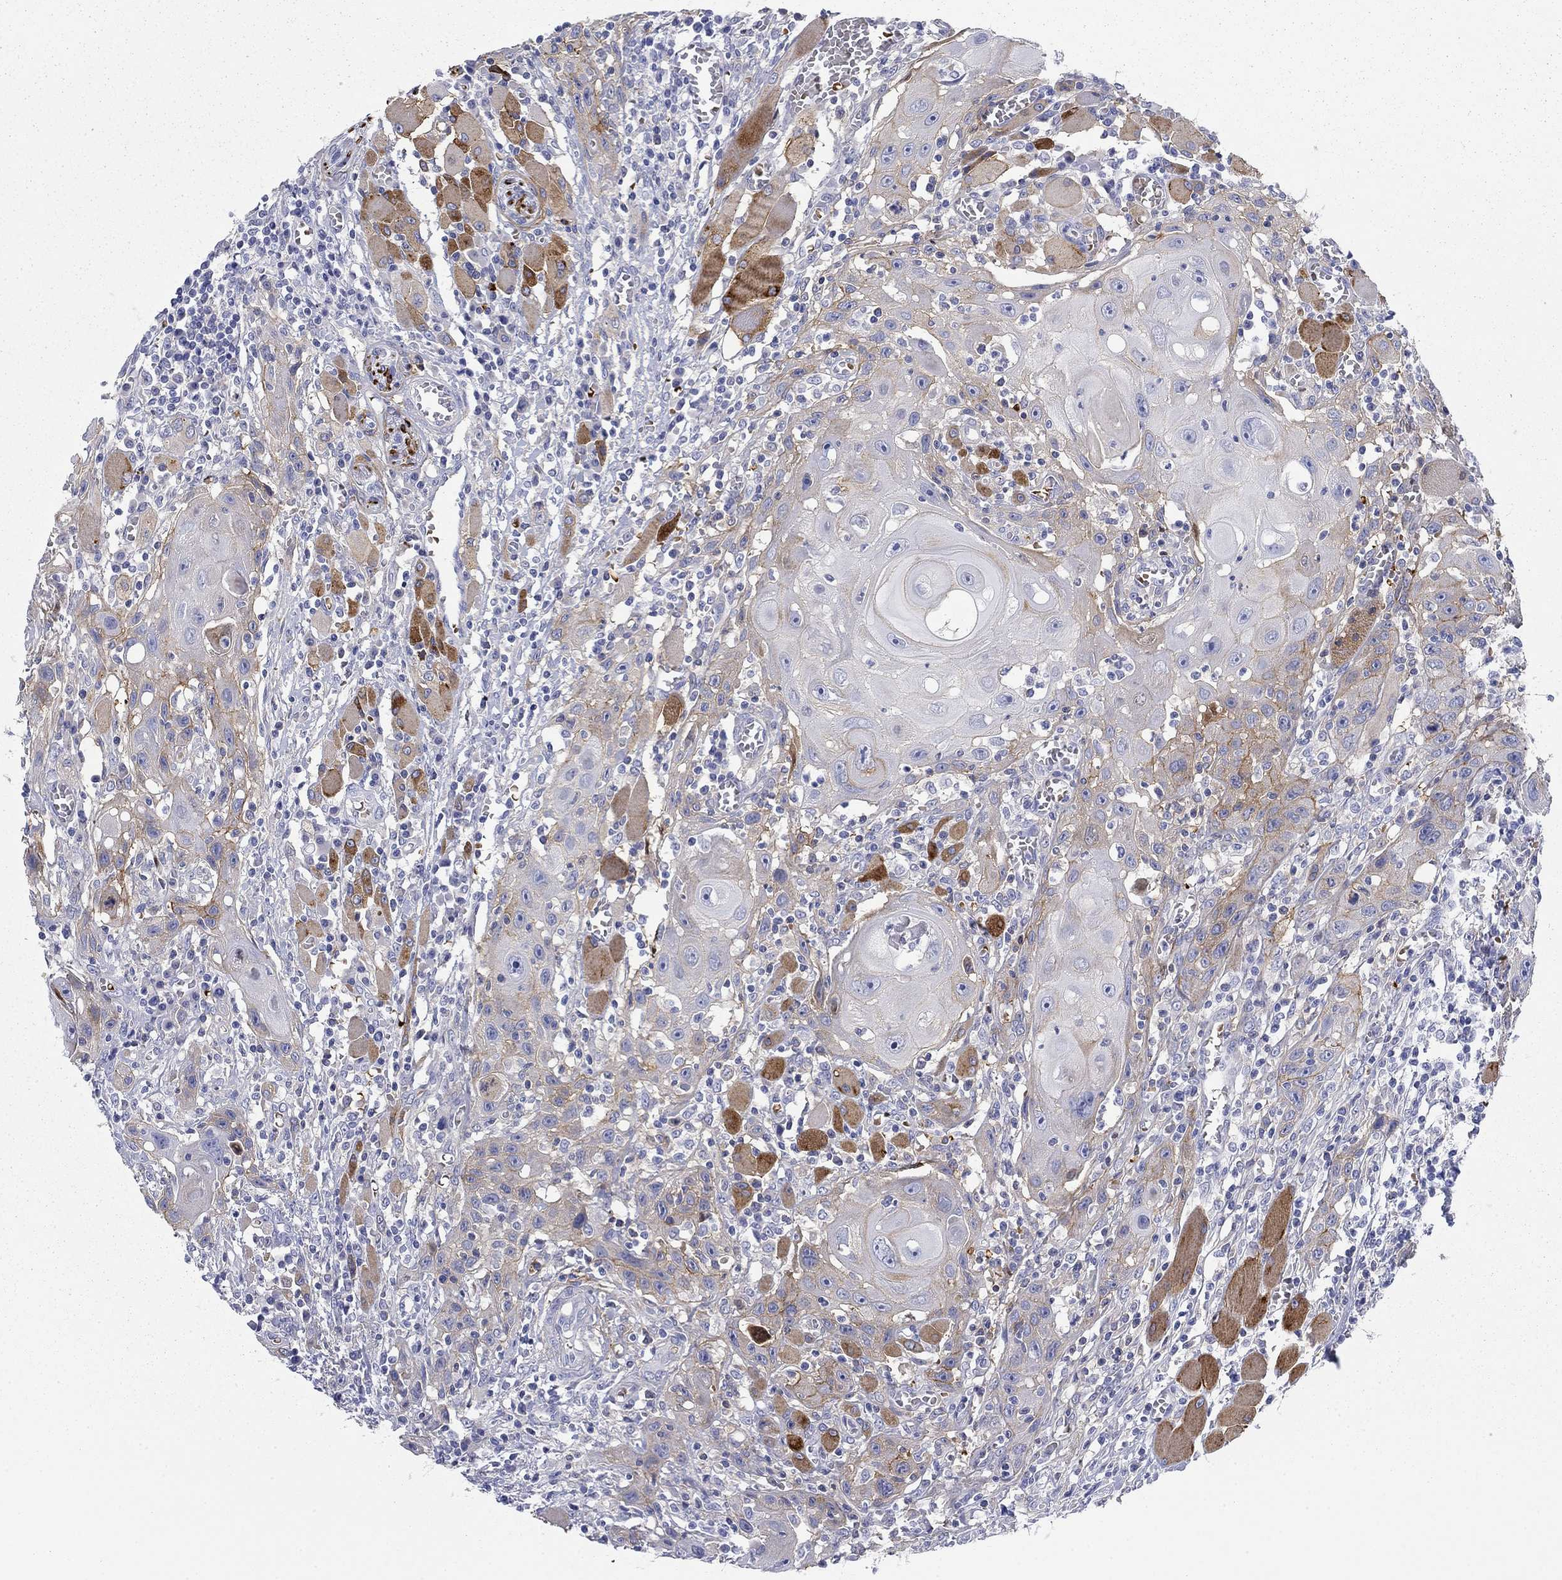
{"staining": {"intensity": "strong", "quantity": "<25%", "location": "cytoplasmic/membranous"}, "tissue": "head and neck cancer", "cell_type": "Tumor cells", "image_type": "cancer", "snomed": [{"axis": "morphology", "description": "Normal tissue, NOS"}, {"axis": "morphology", "description": "Squamous cell carcinoma, NOS"}, {"axis": "topography", "description": "Oral tissue"}, {"axis": "topography", "description": "Head-Neck"}], "caption": "Protein expression analysis of head and neck squamous cell carcinoma shows strong cytoplasmic/membranous staining in approximately <25% of tumor cells. (brown staining indicates protein expression, while blue staining denotes nuclei).", "gene": "GPC1", "patient": {"sex": "male", "age": 71}}